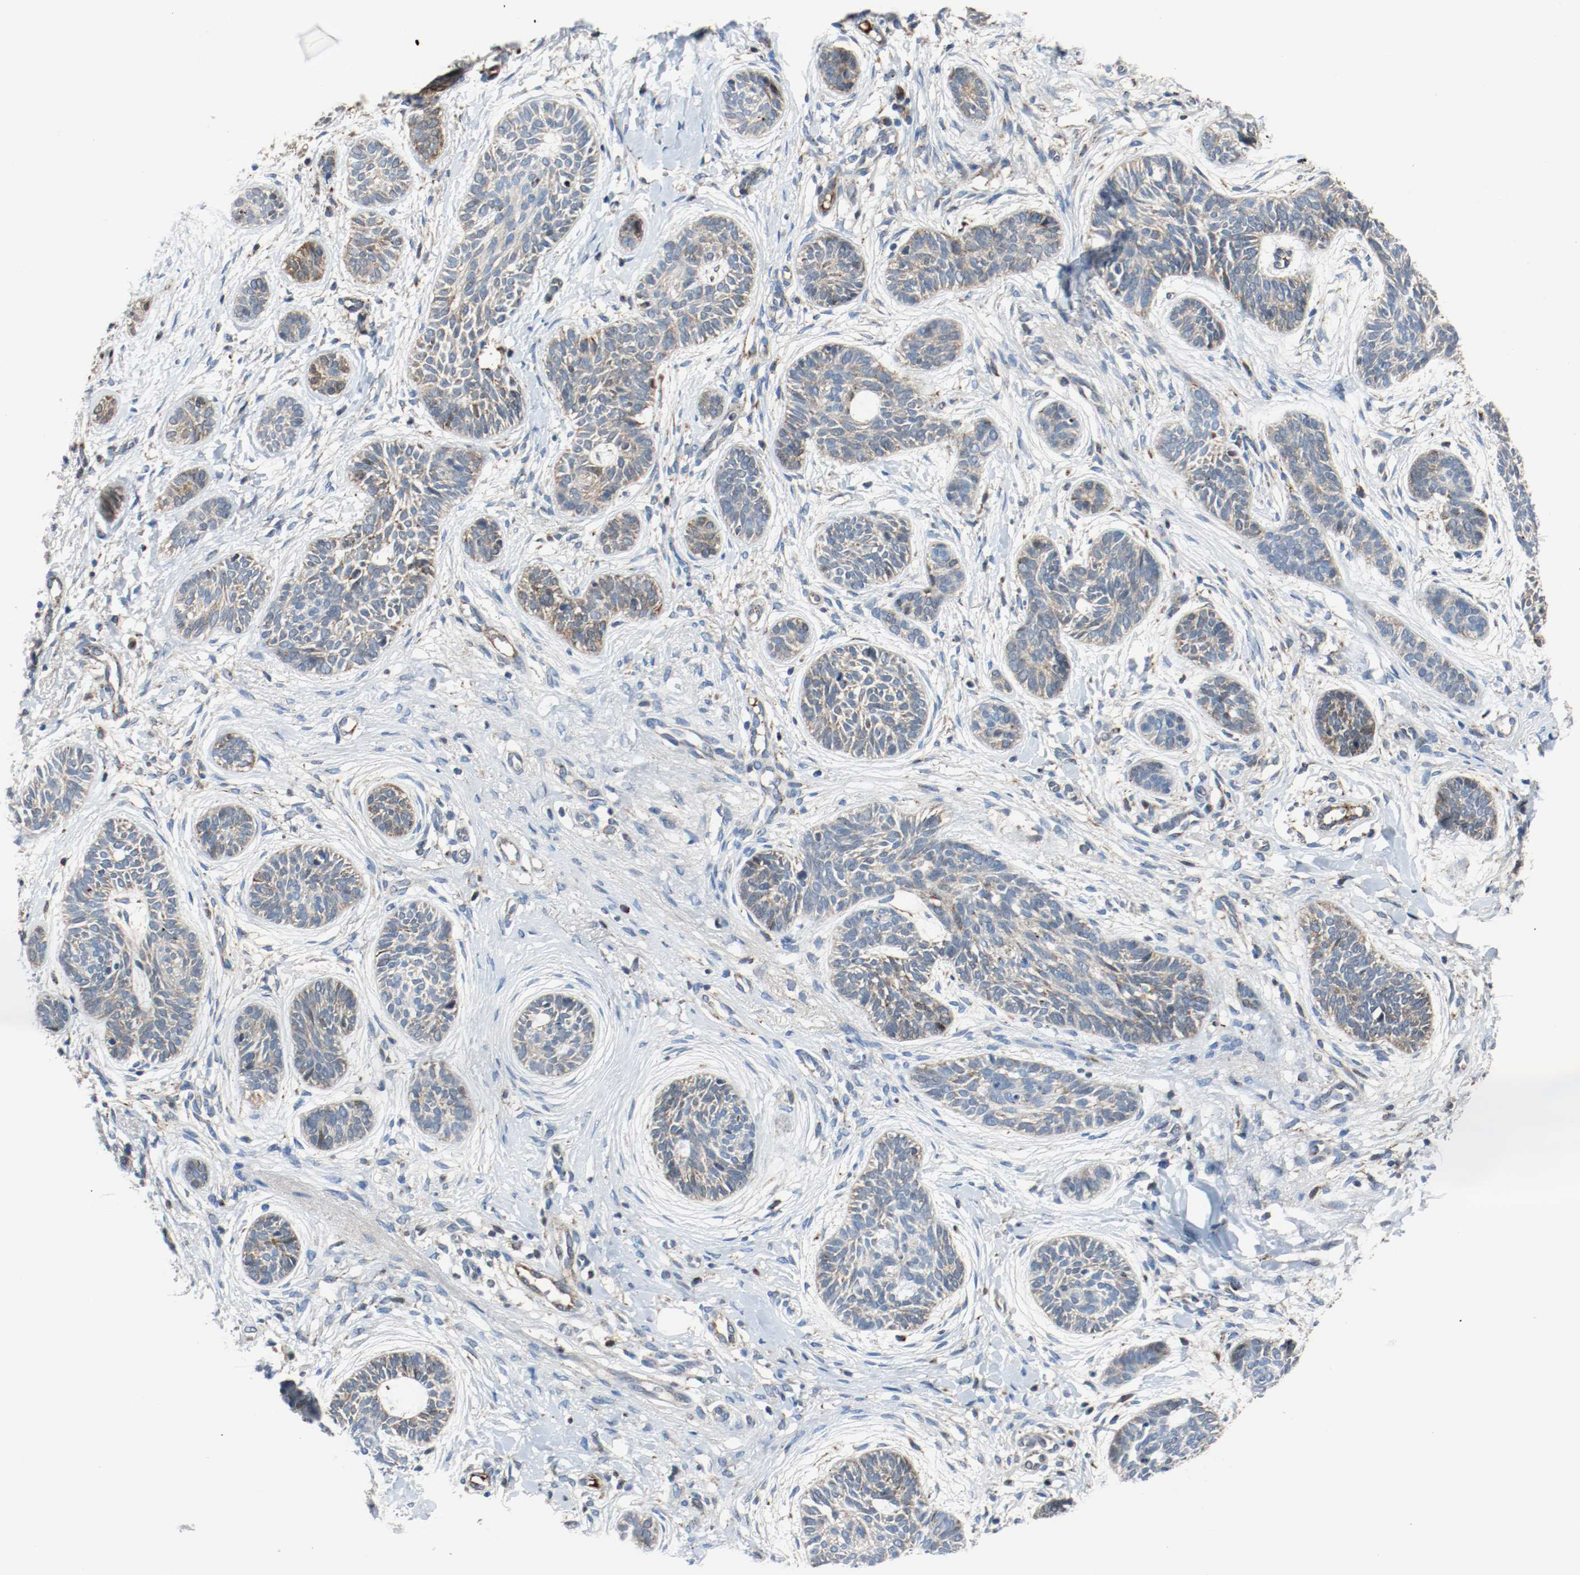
{"staining": {"intensity": "weak", "quantity": ">75%", "location": "cytoplasmic/membranous"}, "tissue": "skin cancer", "cell_type": "Tumor cells", "image_type": "cancer", "snomed": [{"axis": "morphology", "description": "Normal tissue, NOS"}, {"axis": "morphology", "description": "Basal cell carcinoma"}, {"axis": "topography", "description": "Skin"}], "caption": "DAB immunohistochemical staining of skin cancer (basal cell carcinoma) exhibits weak cytoplasmic/membranous protein expression in approximately >75% of tumor cells.", "gene": "TXNRD1", "patient": {"sex": "male", "age": 63}}